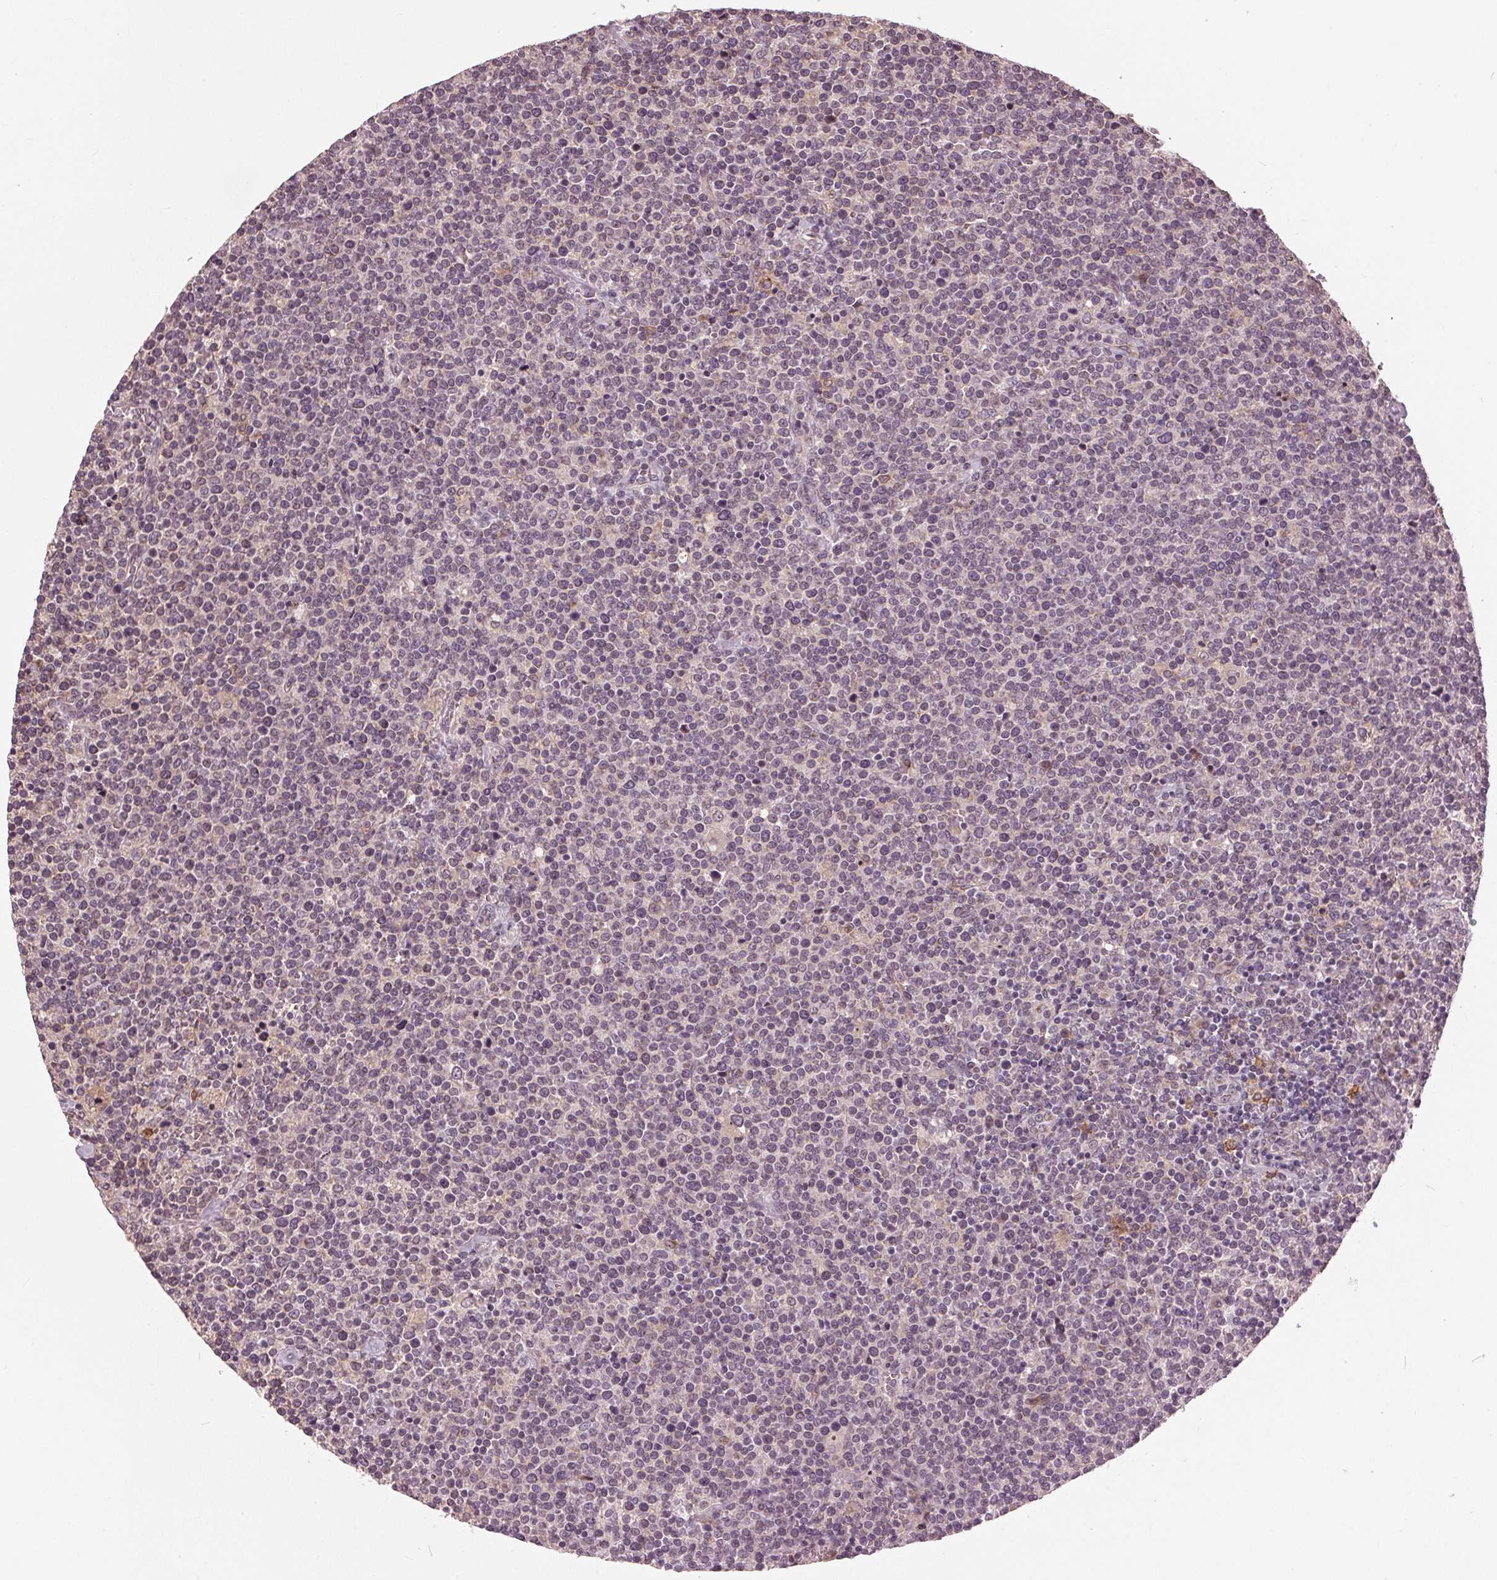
{"staining": {"intensity": "negative", "quantity": "none", "location": "none"}, "tissue": "lymphoma", "cell_type": "Tumor cells", "image_type": "cancer", "snomed": [{"axis": "morphology", "description": "Malignant lymphoma, non-Hodgkin's type, High grade"}, {"axis": "topography", "description": "Lymph node"}], "caption": "A high-resolution histopathology image shows IHC staining of lymphoma, which demonstrates no significant staining in tumor cells.", "gene": "BSDC1", "patient": {"sex": "male", "age": 61}}